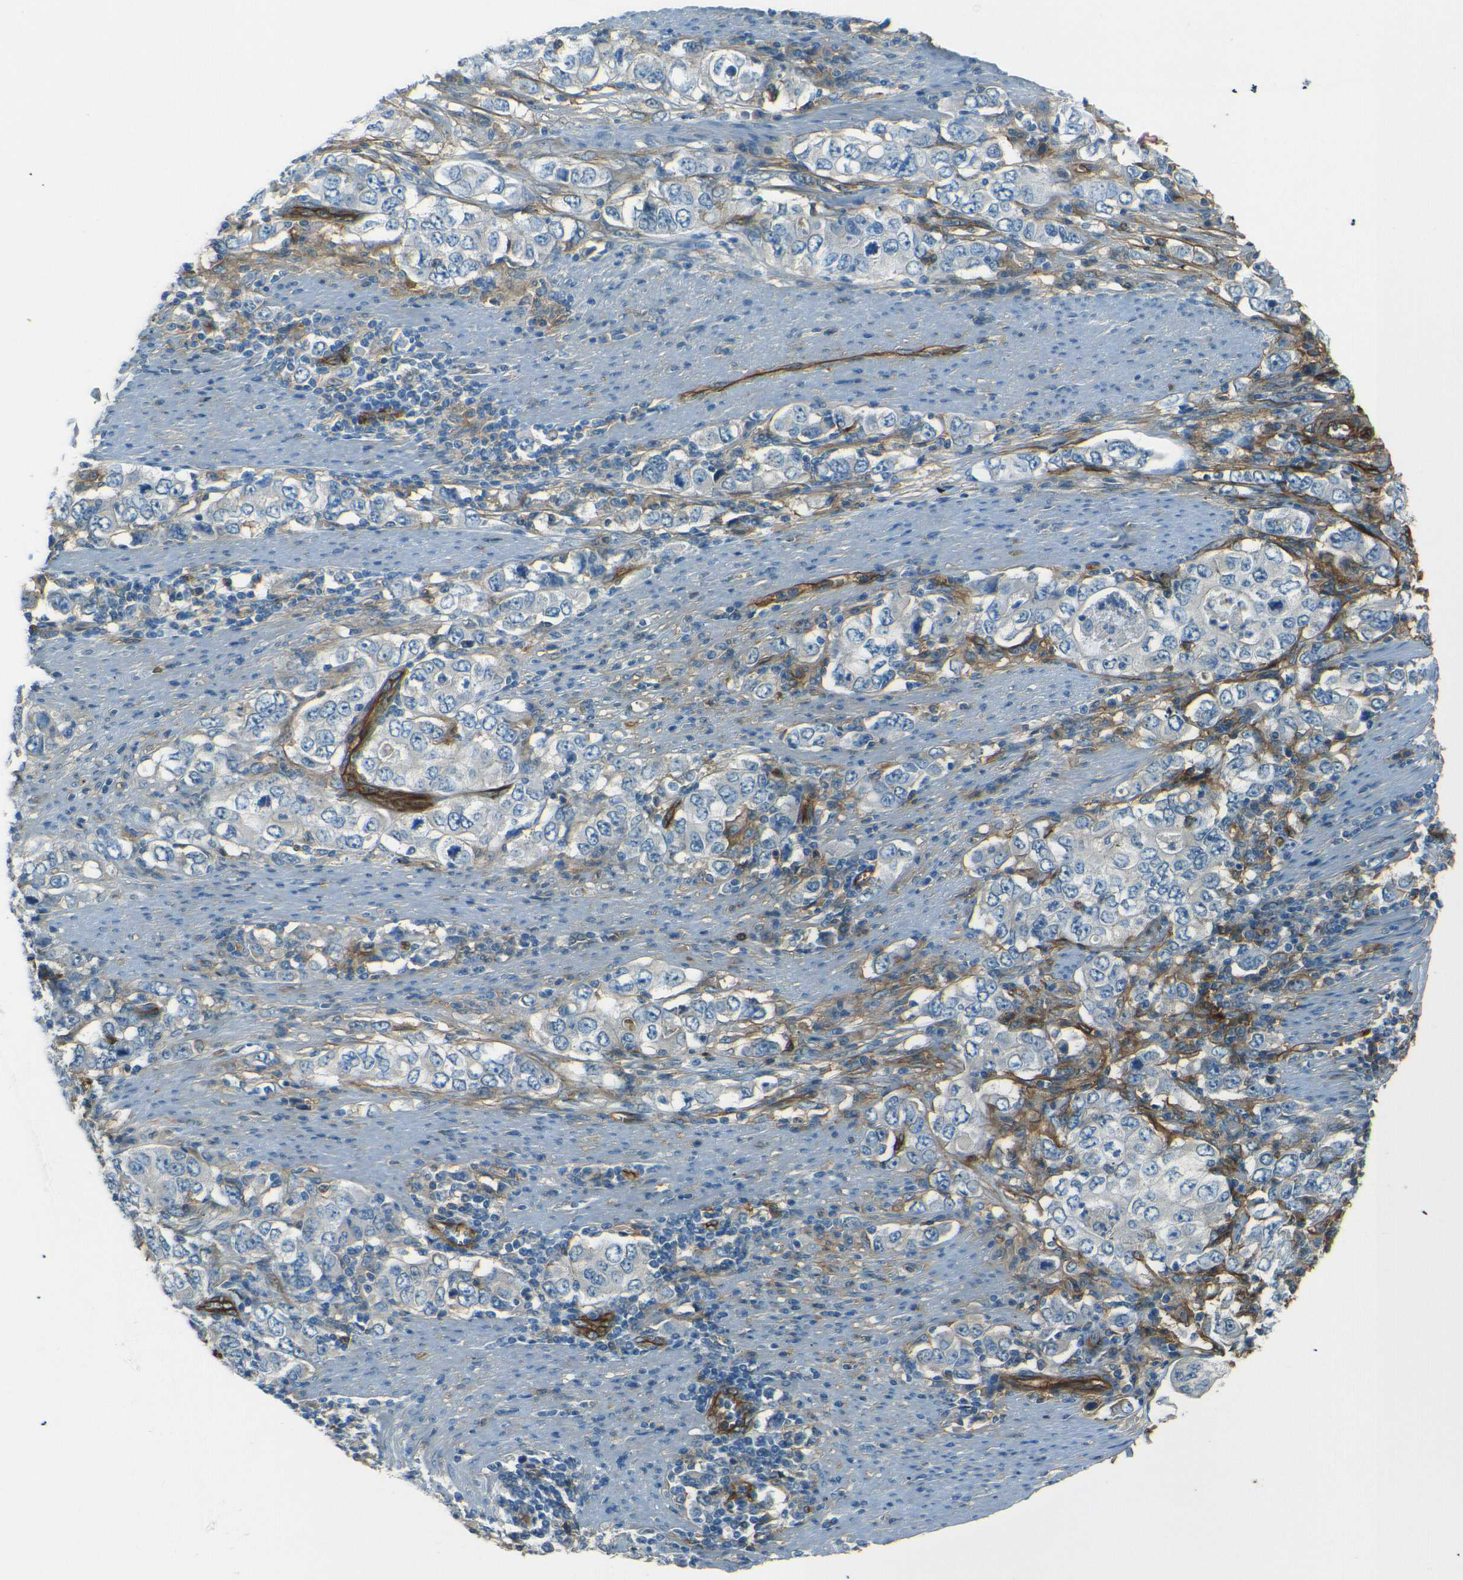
{"staining": {"intensity": "negative", "quantity": "none", "location": "none"}, "tissue": "stomach cancer", "cell_type": "Tumor cells", "image_type": "cancer", "snomed": [{"axis": "morphology", "description": "Adenocarcinoma, NOS"}, {"axis": "topography", "description": "Stomach, lower"}], "caption": "An image of stomach cancer stained for a protein shows no brown staining in tumor cells.", "gene": "ENTPD1", "patient": {"sex": "female", "age": 72}}